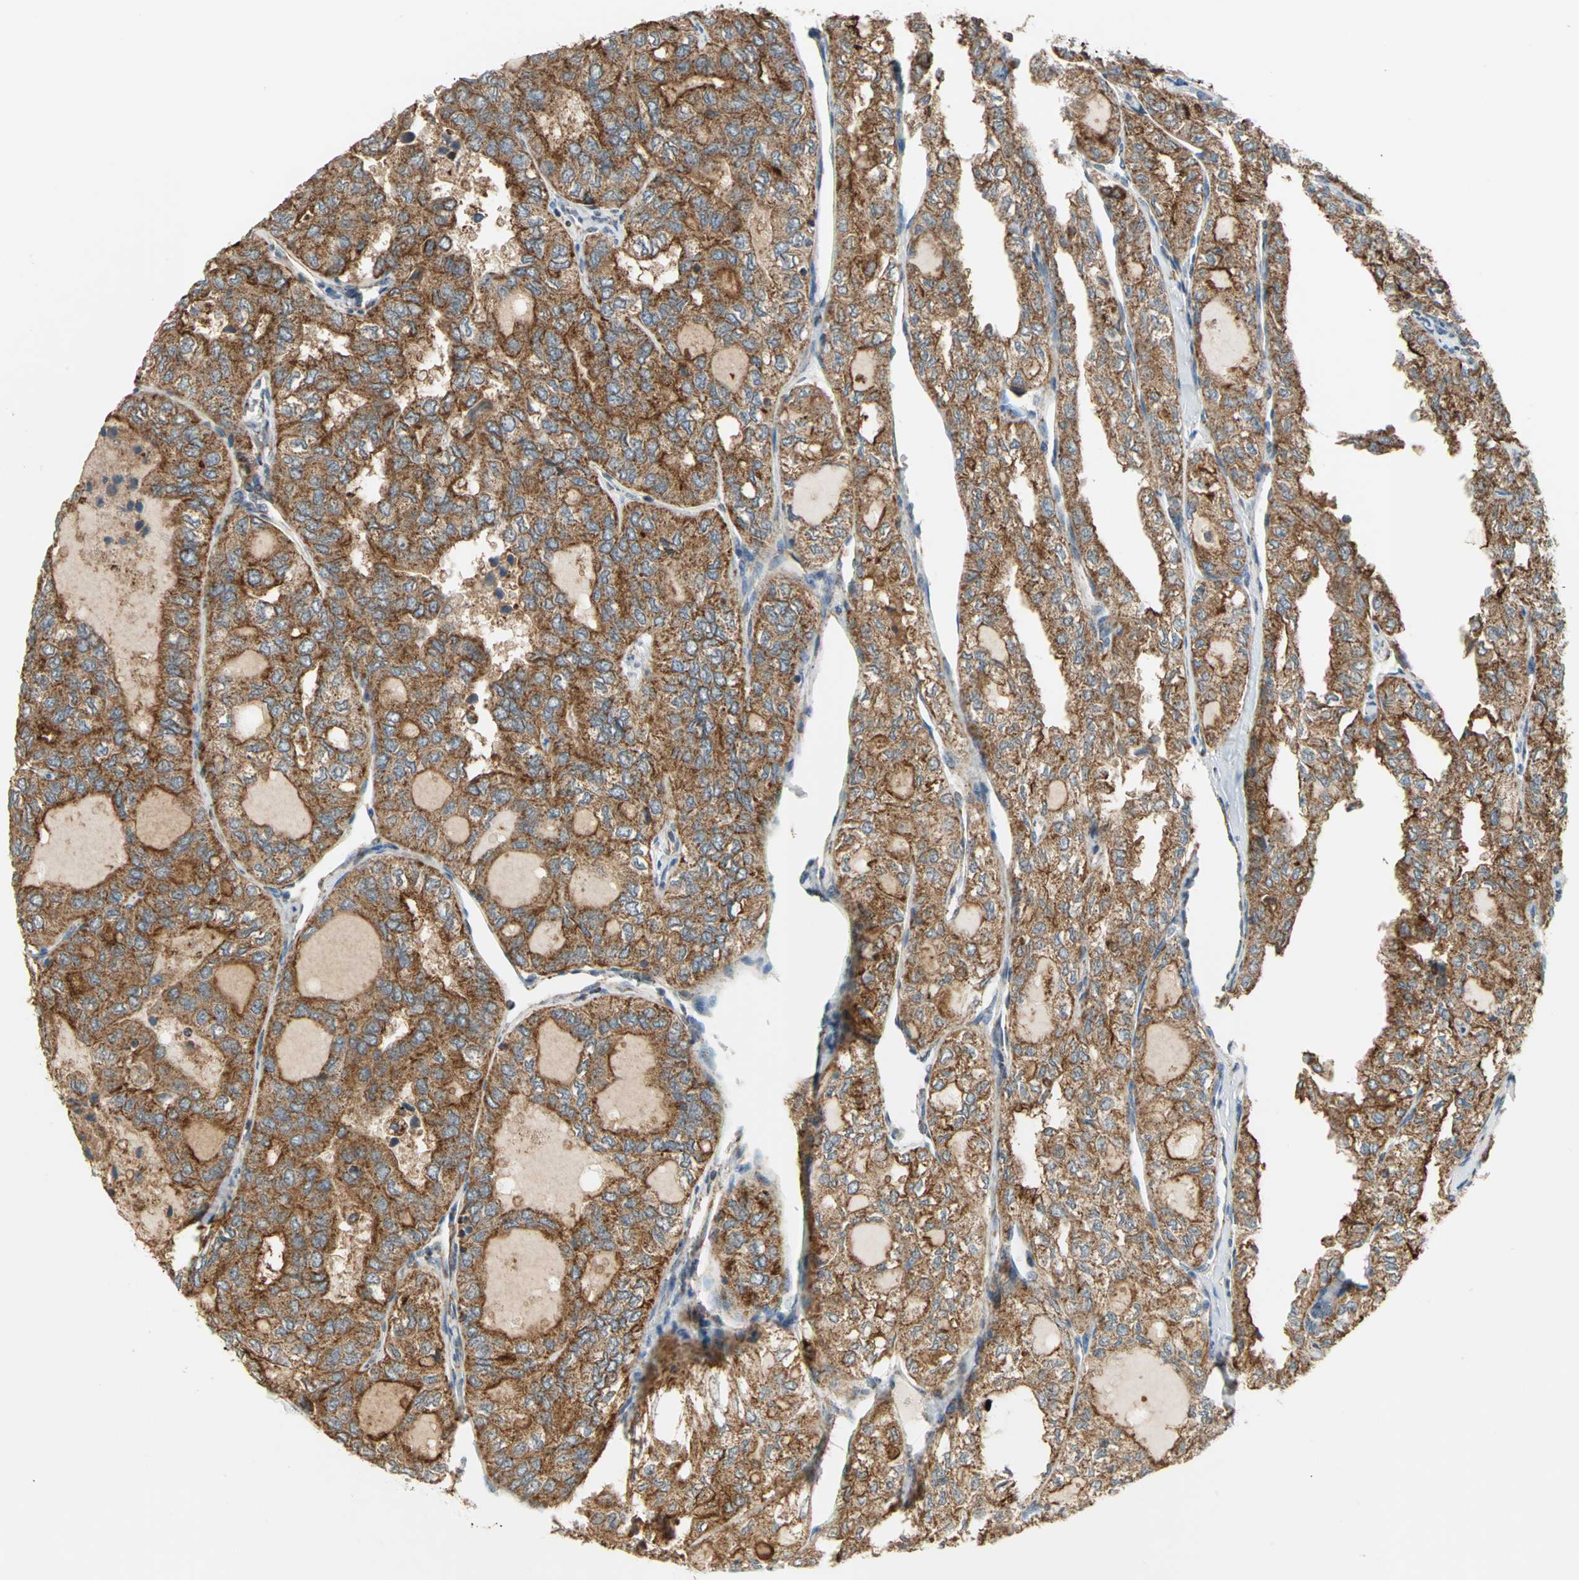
{"staining": {"intensity": "strong", "quantity": ">75%", "location": "cytoplasmic/membranous"}, "tissue": "thyroid cancer", "cell_type": "Tumor cells", "image_type": "cancer", "snomed": [{"axis": "morphology", "description": "Follicular adenoma carcinoma, NOS"}, {"axis": "topography", "description": "Thyroid gland"}], "caption": "Immunohistochemistry (DAB (3,3'-diaminobenzidine)) staining of follicular adenoma carcinoma (thyroid) reveals strong cytoplasmic/membranous protein staining in about >75% of tumor cells.", "gene": "MRPS22", "patient": {"sex": "male", "age": 75}}